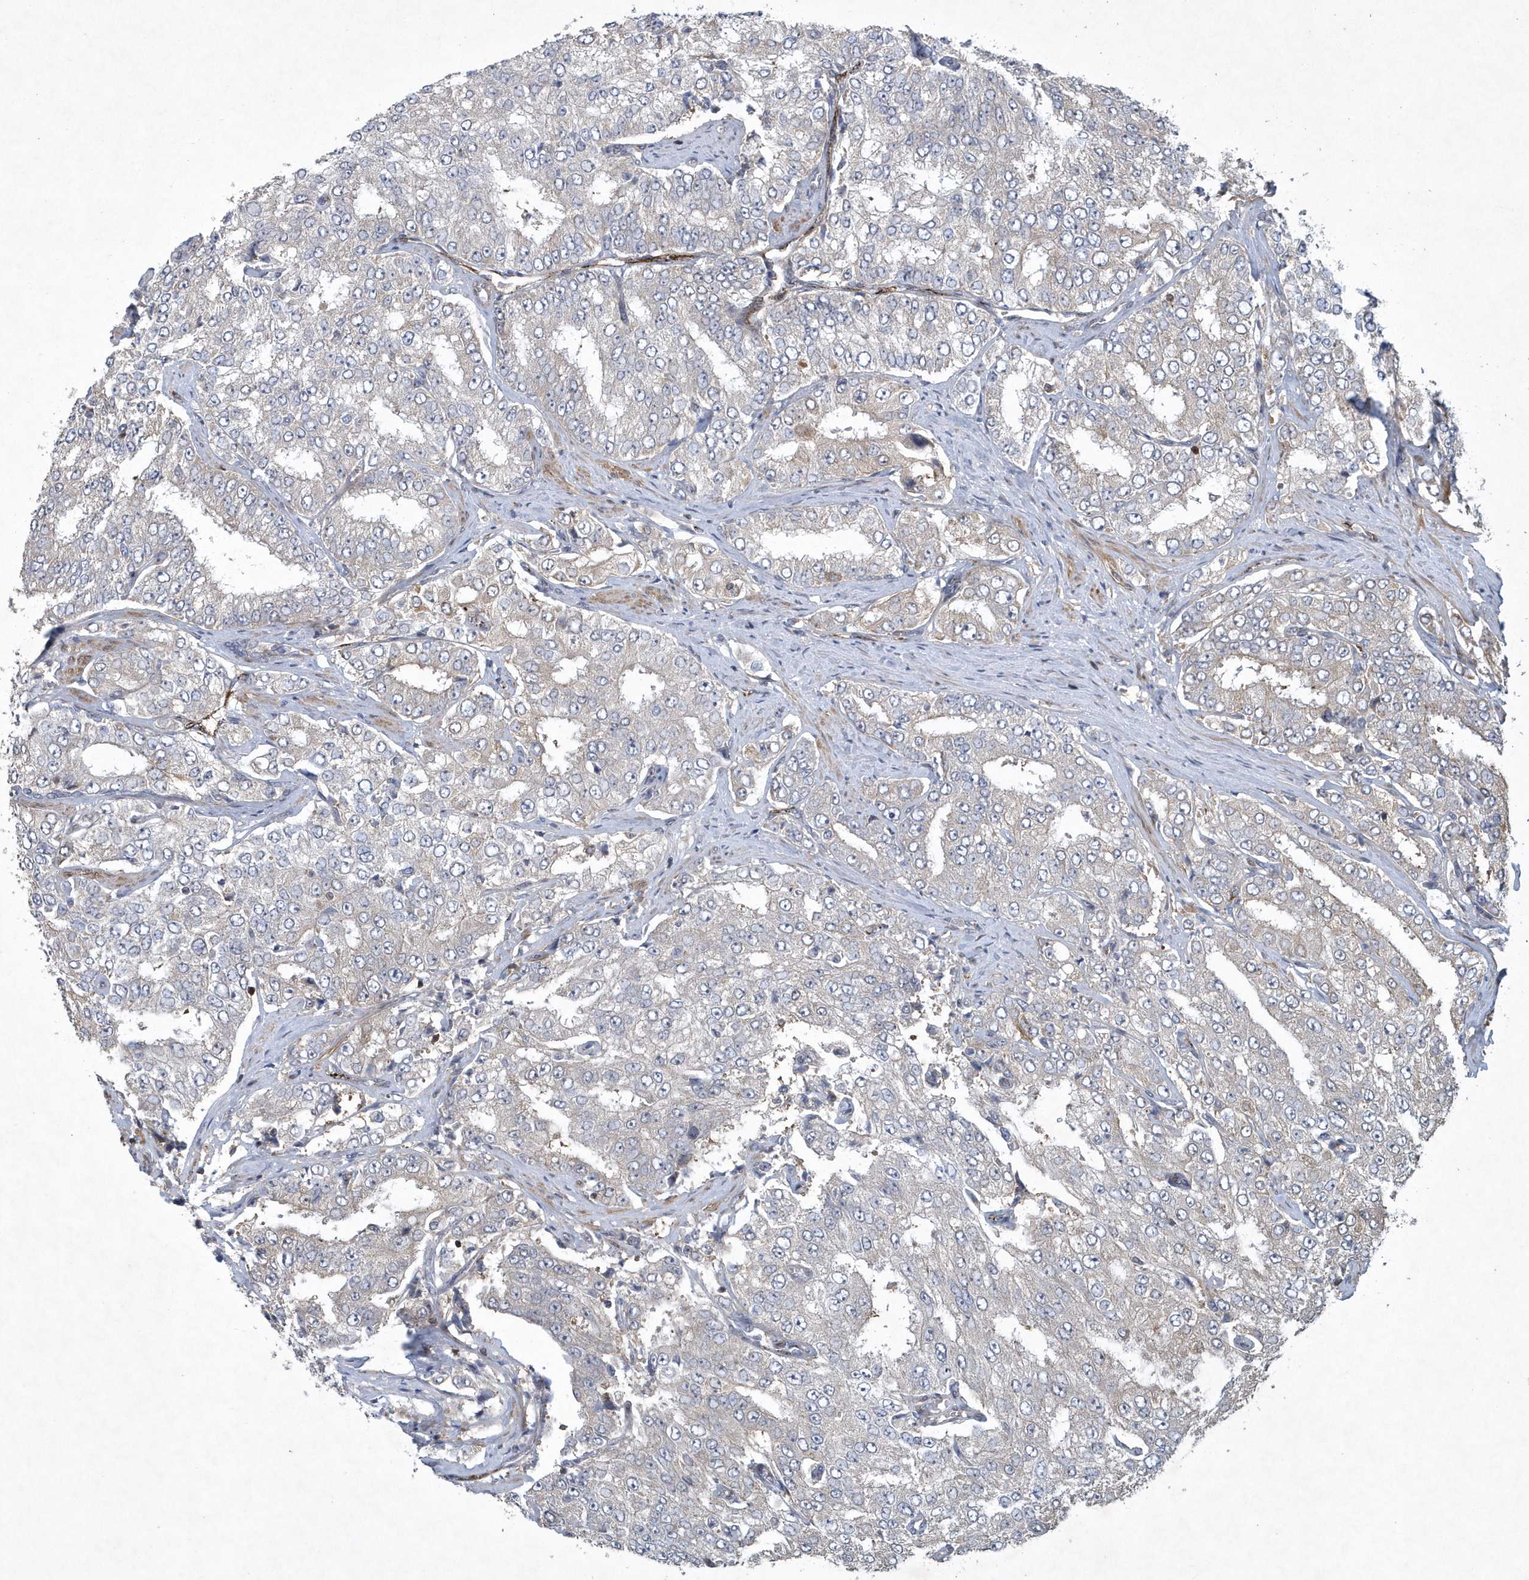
{"staining": {"intensity": "negative", "quantity": "none", "location": "none"}, "tissue": "prostate cancer", "cell_type": "Tumor cells", "image_type": "cancer", "snomed": [{"axis": "morphology", "description": "Adenocarcinoma, High grade"}, {"axis": "topography", "description": "Prostate"}], "caption": "Immunohistochemistry (IHC) photomicrograph of neoplastic tissue: prostate cancer stained with DAB (3,3'-diaminobenzidine) demonstrates no significant protein expression in tumor cells. The staining is performed using DAB brown chromogen with nuclei counter-stained in using hematoxylin.", "gene": "N4BP2", "patient": {"sex": "male", "age": 58}}